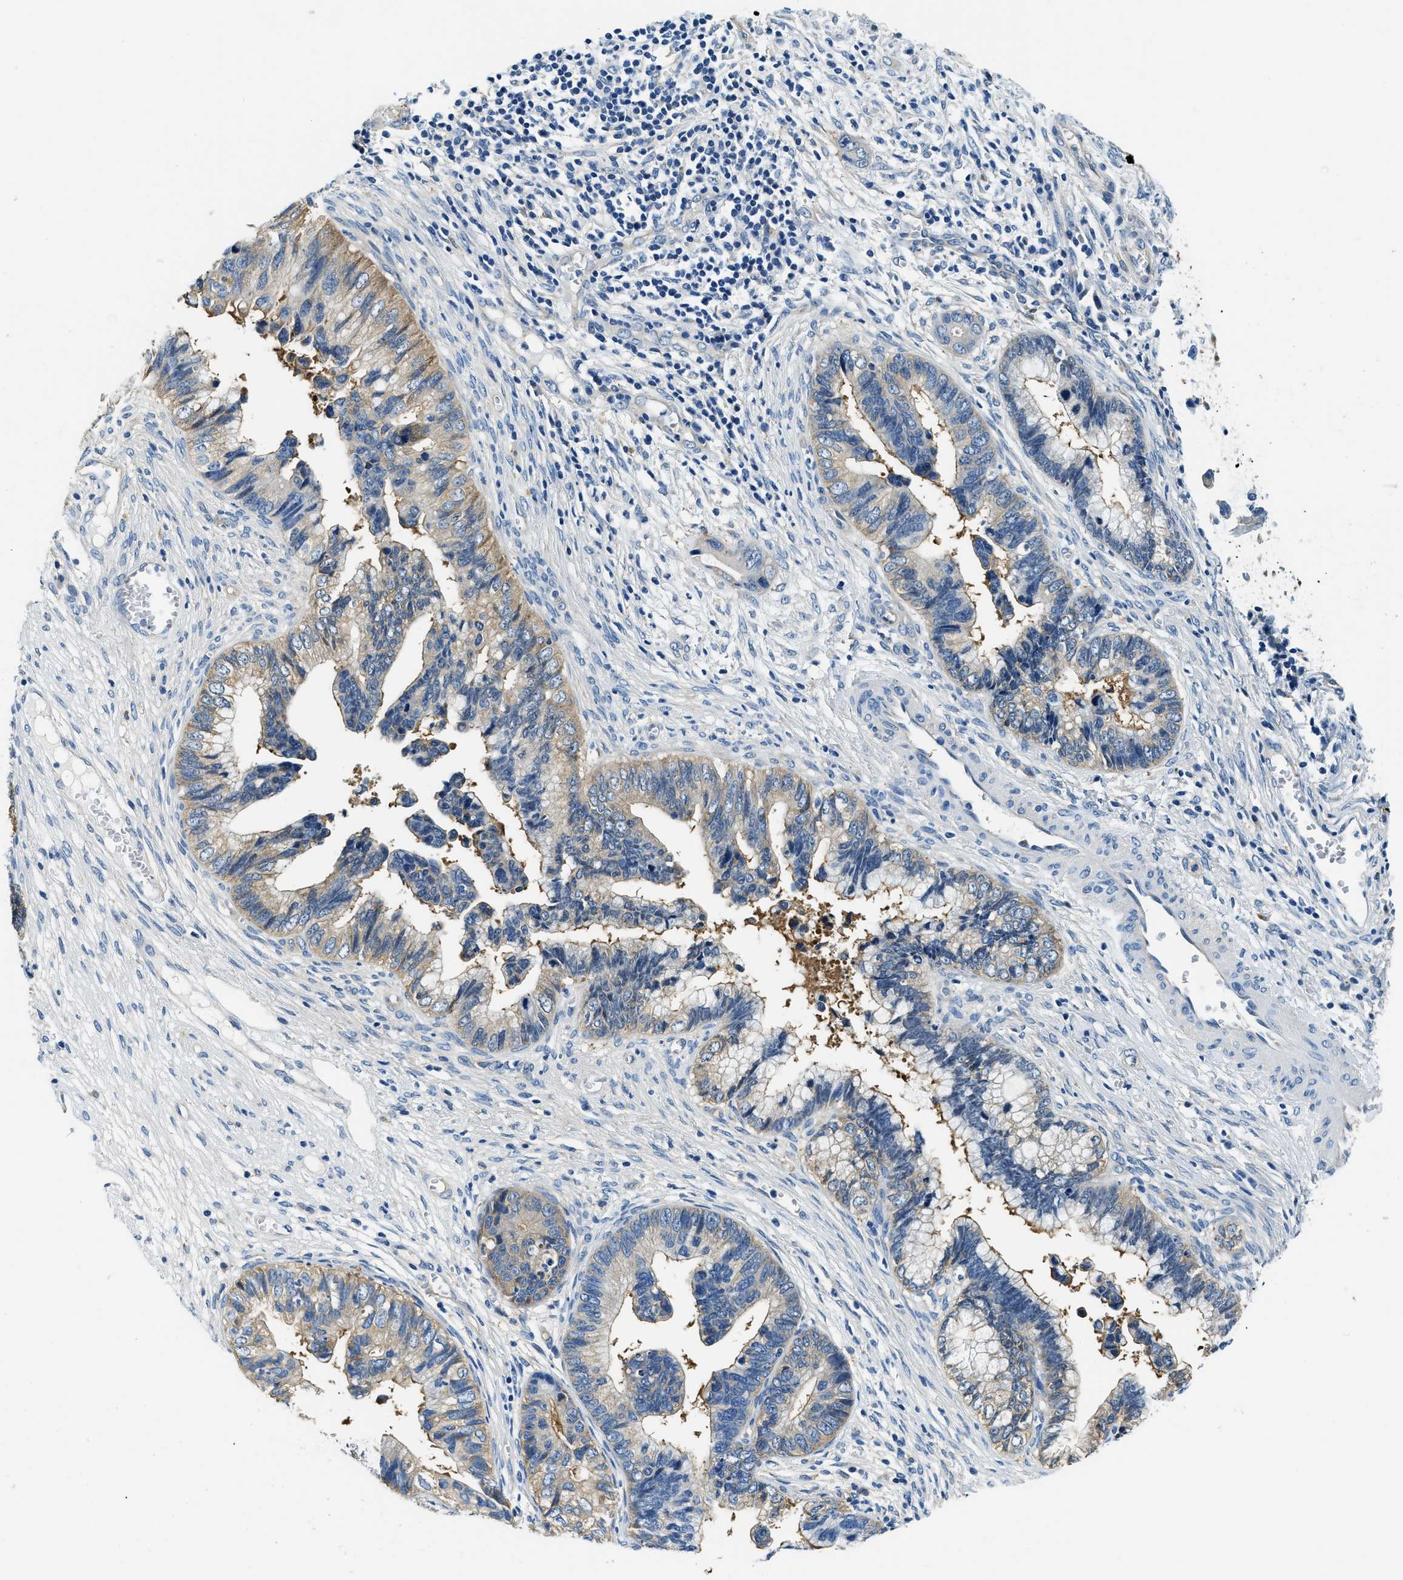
{"staining": {"intensity": "moderate", "quantity": ">75%", "location": "cytoplasmic/membranous"}, "tissue": "cervical cancer", "cell_type": "Tumor cells", "image_type": "cancer", "snomed": [{"axis": "morphology", "description": "Adenocarcinoma, NOS"}, {"axis": "topography", "description": "Cervix"}], "caption": "This micrograph displays immunohistochemistry staining of human adenocarcinoma (cervical), with medium moderate cytoplasmic/membranous staining in about >75% of tumor cells.", "gene": "TWF1", "patient": {"sex": "female", "age": 44}}